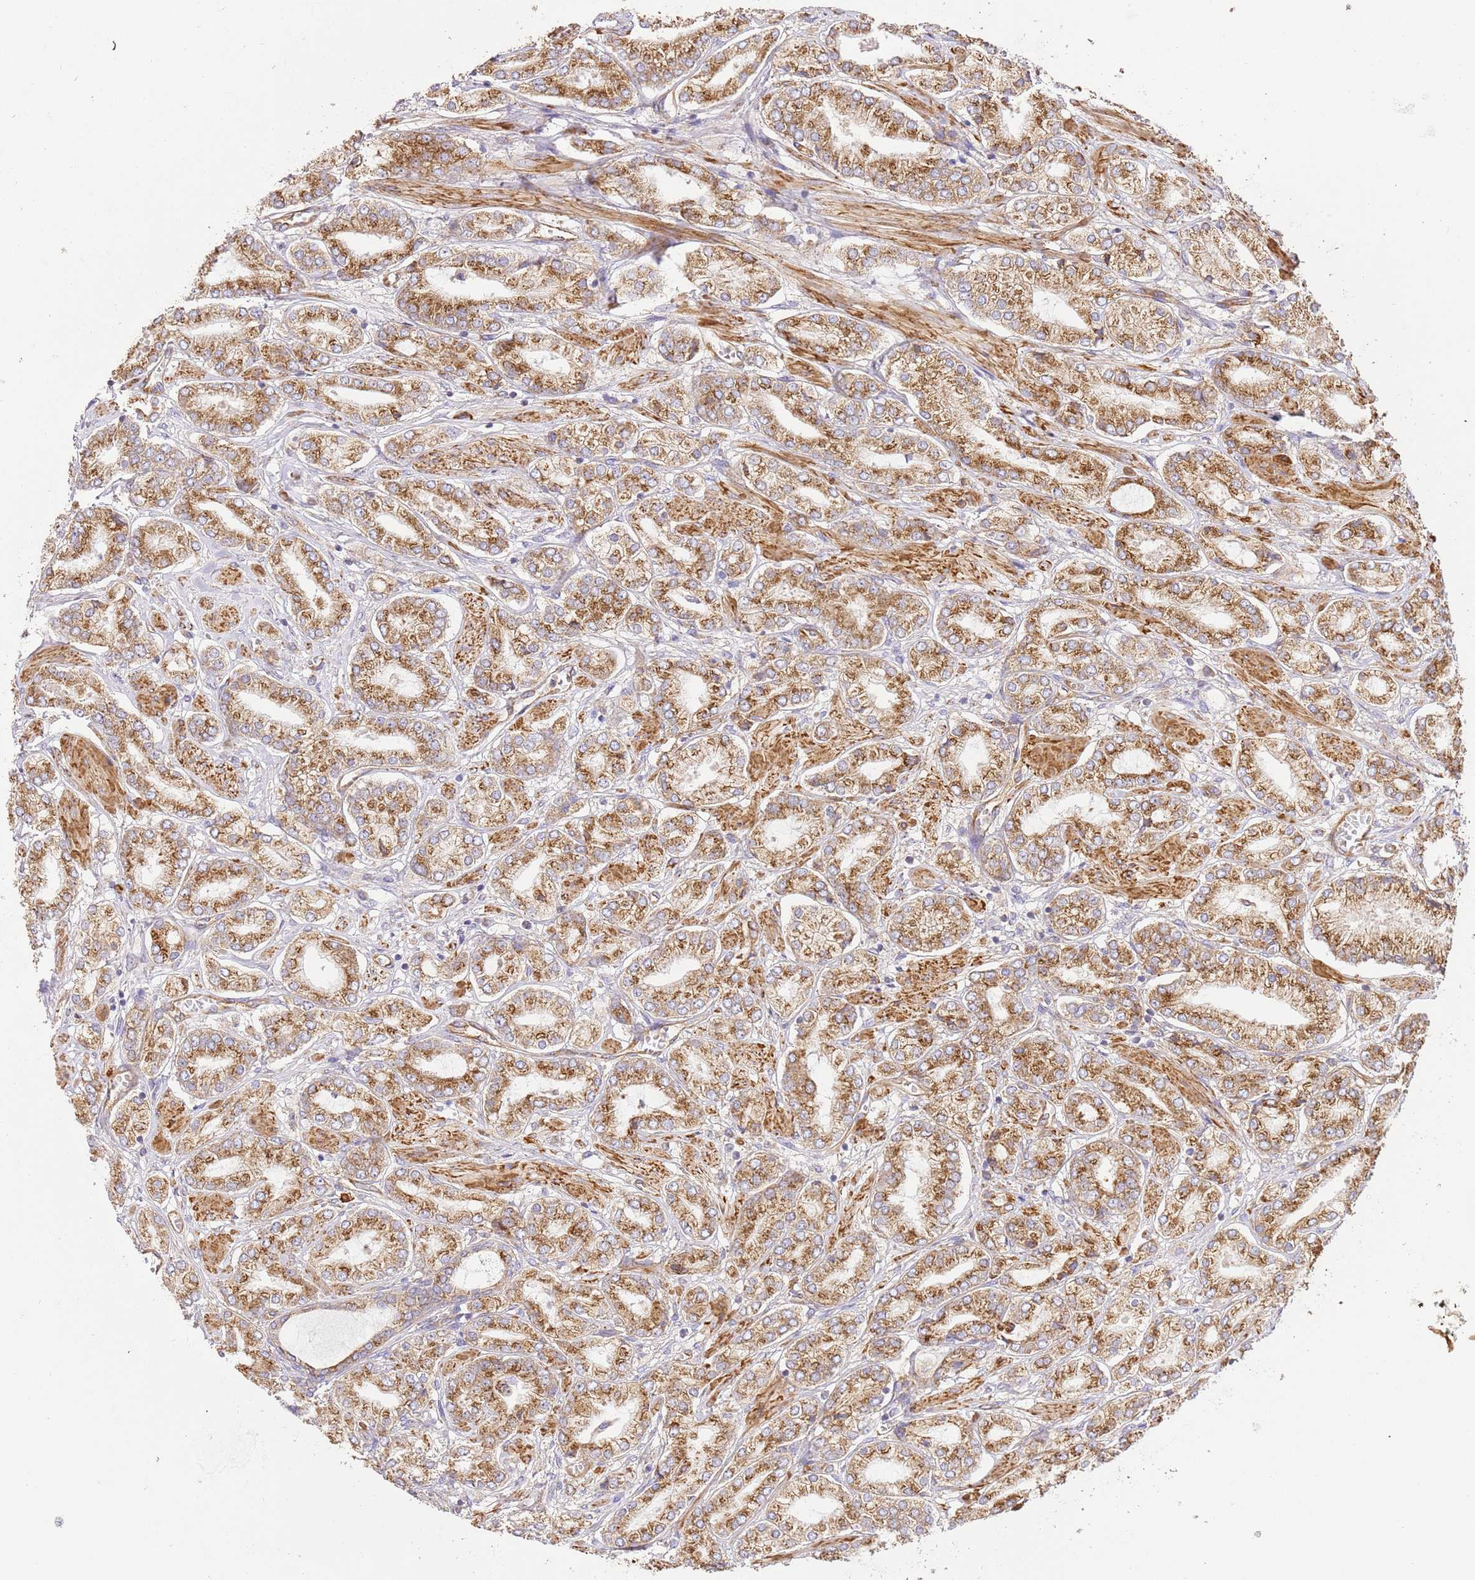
{"staining": {"intensity": "moderate", "quantity": ">75%", "location": "cytoplasmic/membranous"}, "tissue": "prostate cancer", "cell_type": "Tumor cells", "image_type": "cancer", "snomed": [{"axis": "morphology", "description": "Adenocarcinoma, High grade"}, {"axis": "topography", "description": "Prostate and seminal vesicle, NOS"}], "caption": "This micrograph shows high-grade adenocarcinoma (prostate) stained with immunohistochemistry (IHC) to label a protein in brown. The cytoplasmic/membranous of tumor cells show moderate positivity for the protein. Nuclei are counter-stained blue.", "gene": "ZBTB39", "patient": {"sex": "male", "age": 64}}